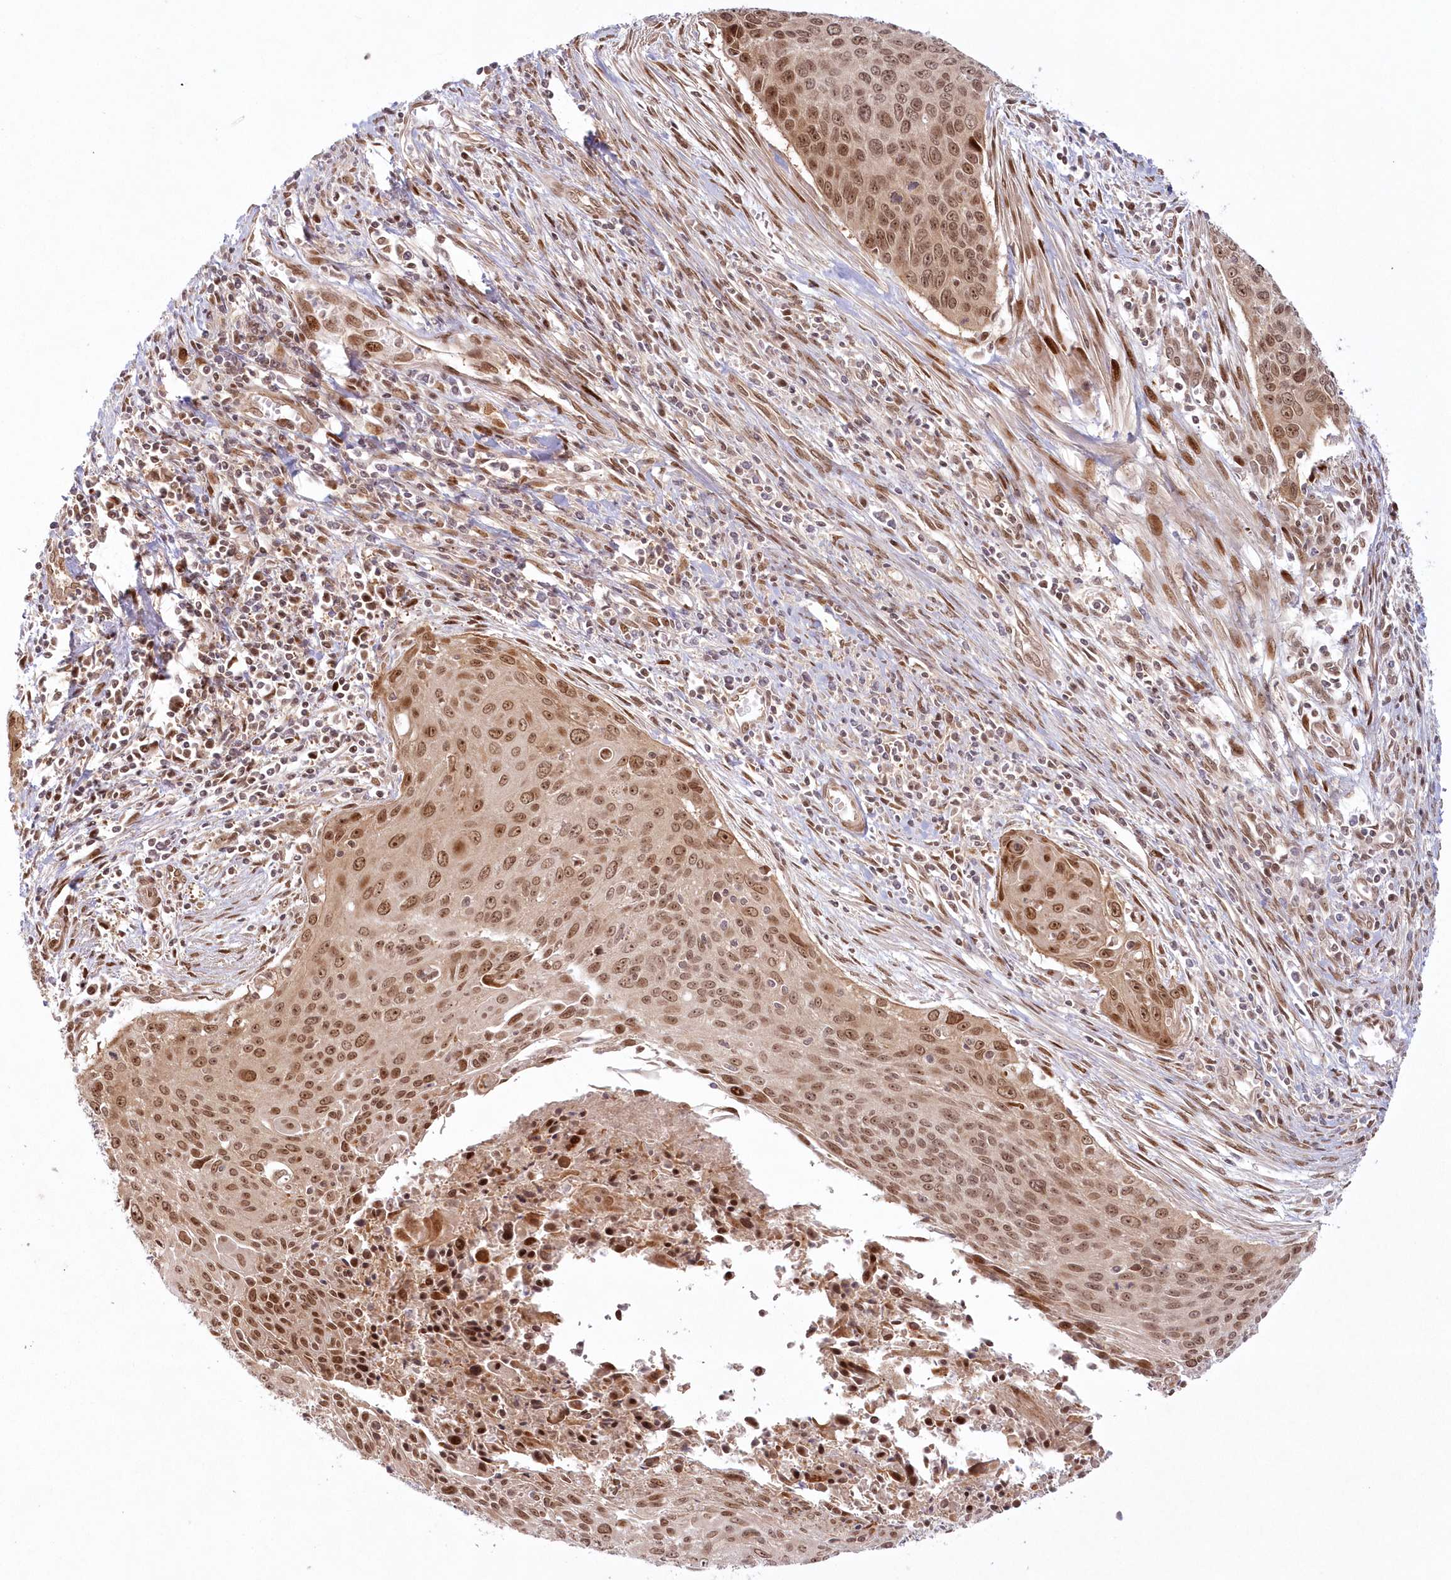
{"staining": {"intensity": "moderate", "quantity": ">75%", "location": "cytoplasmic/membranous,nuclear"}, "tissue": "cervical cancer", "cell_type": "Tumor cells", "image_type": "cancer", "snomed": [{"axis": "morphology", "description": "Squamous cell carcinoma, NOS"}, {"axis": "topography", "description": "Cervix"}], "caption": "The micrograph demonstrates staining of cervical squamous cell carcinoma, revealing moderate cytoplasmic/membranous and nuclear protein expression (brown color) within tumor cells.", "gene": "TOGARAM2", "patient": {"sex": "female", "age": 55}}